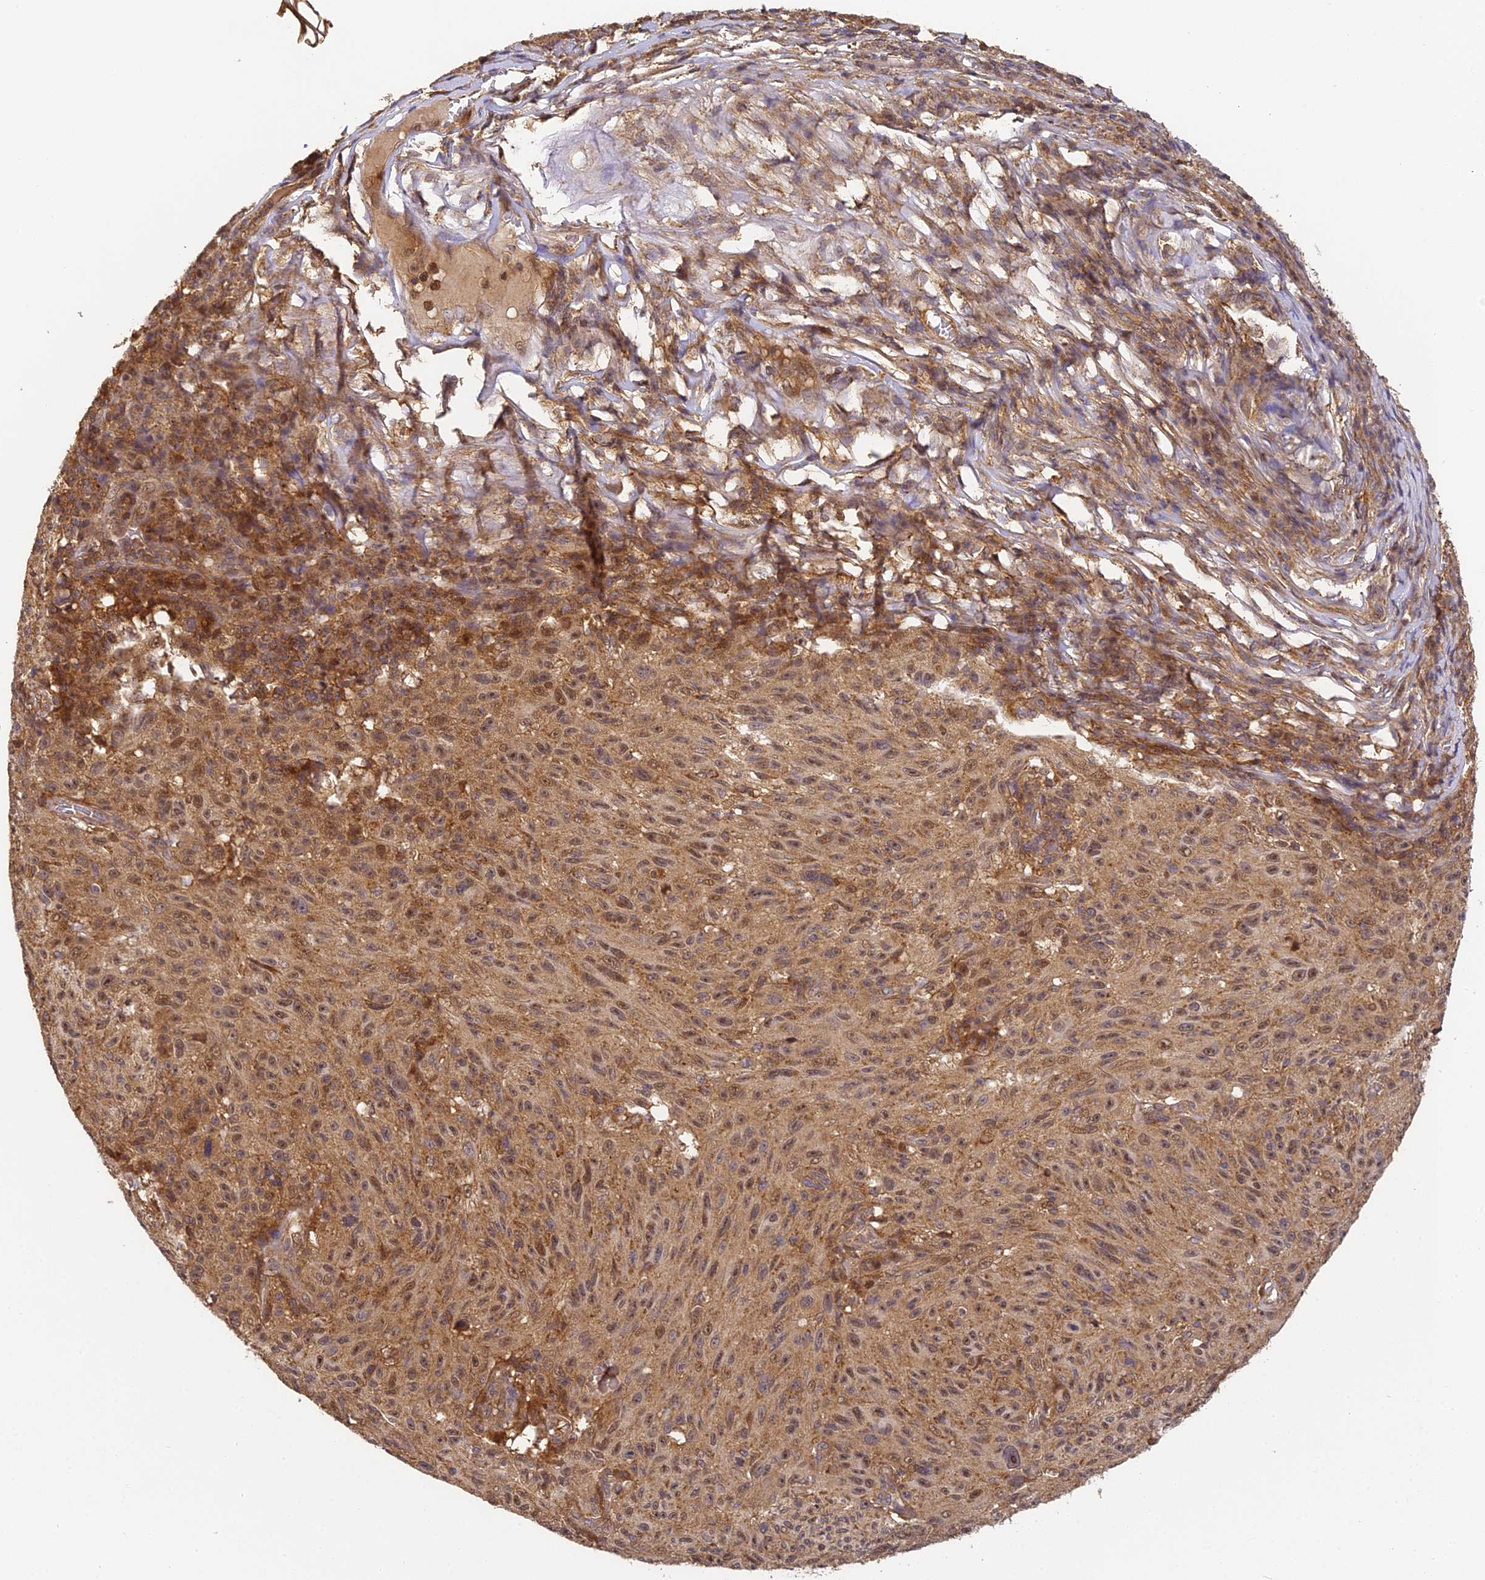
{"staining": {"intensity": "moderate", "quantity": ">75%", "location": "cytoplasmic/membranous,nuclear"}, "tissue": "melanoma", "cell_type": "Tumor cells", "image_type": "cancer", "snomed": [{"axis": "morphology", "description": "Malignant melanoma, NOS"}, {"axis": "topography", "description": "Skin"}], "caption": "The micrograph demonstrates a brown stain indicating the presence of a protein in the cytoplasmic/membranous and nuclear of tumor cells in malignant melanoma.", "gene": "ZNF443", "patient": {"sex": "female", "age": 82}}